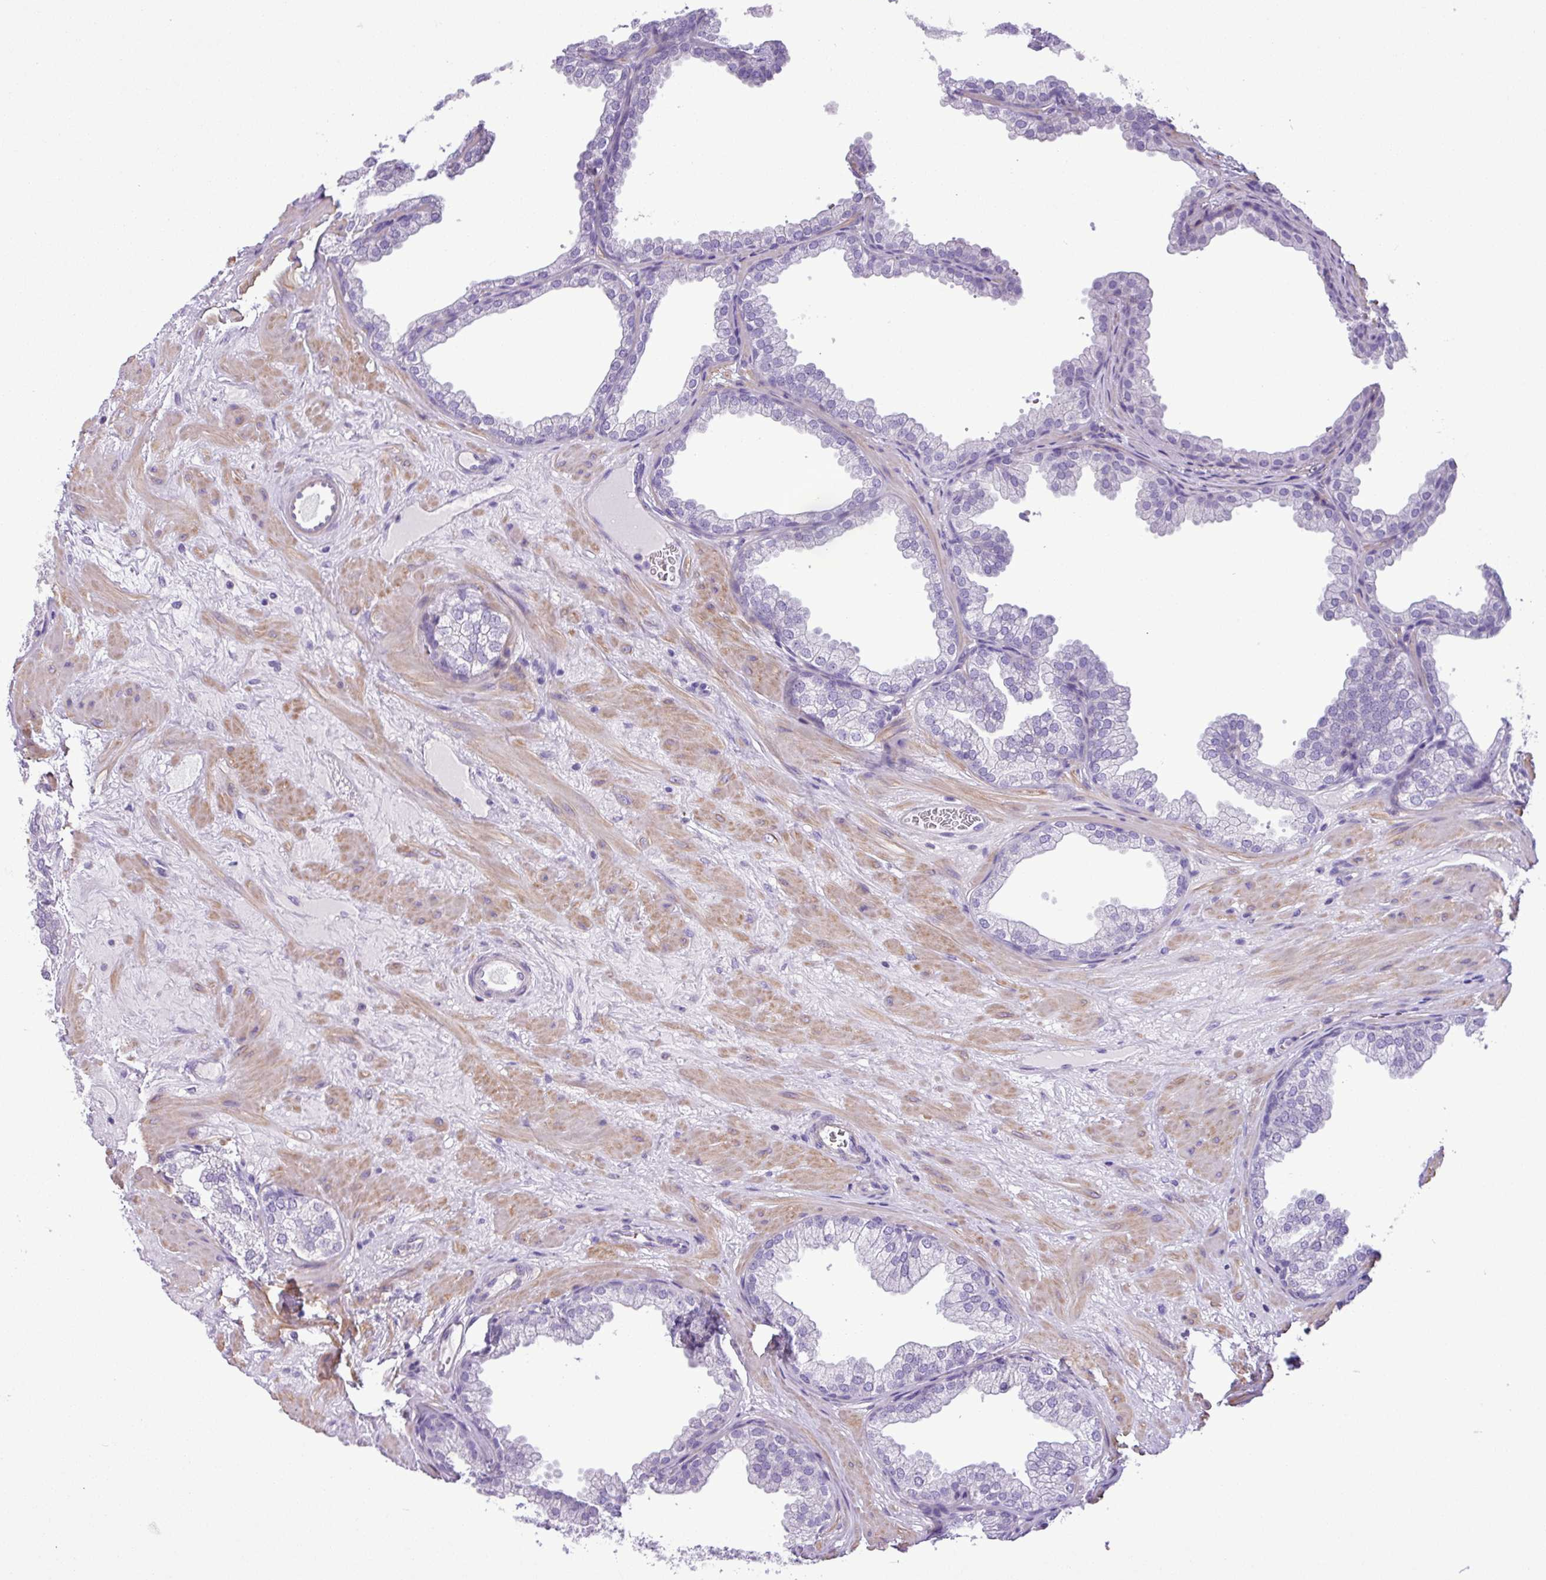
{"staining": {"intensity": "negative", "quantity": "none", "location": "none"}, "tissue": "prostate", "cell_type": "Glandular cells", "image_type": "normal", "snomed": [{"axis": "morphology", "description": "Normal tissue, NOS"}, {"axis": "topography", "description": "Prostate"}], "caption": "Human prostate stained for a protein using immunohistochemistry (IHC) exhibits no staining in glandular cells.", "gene": "ZNF334", "patient": {"sex": "male", "age": 37}}